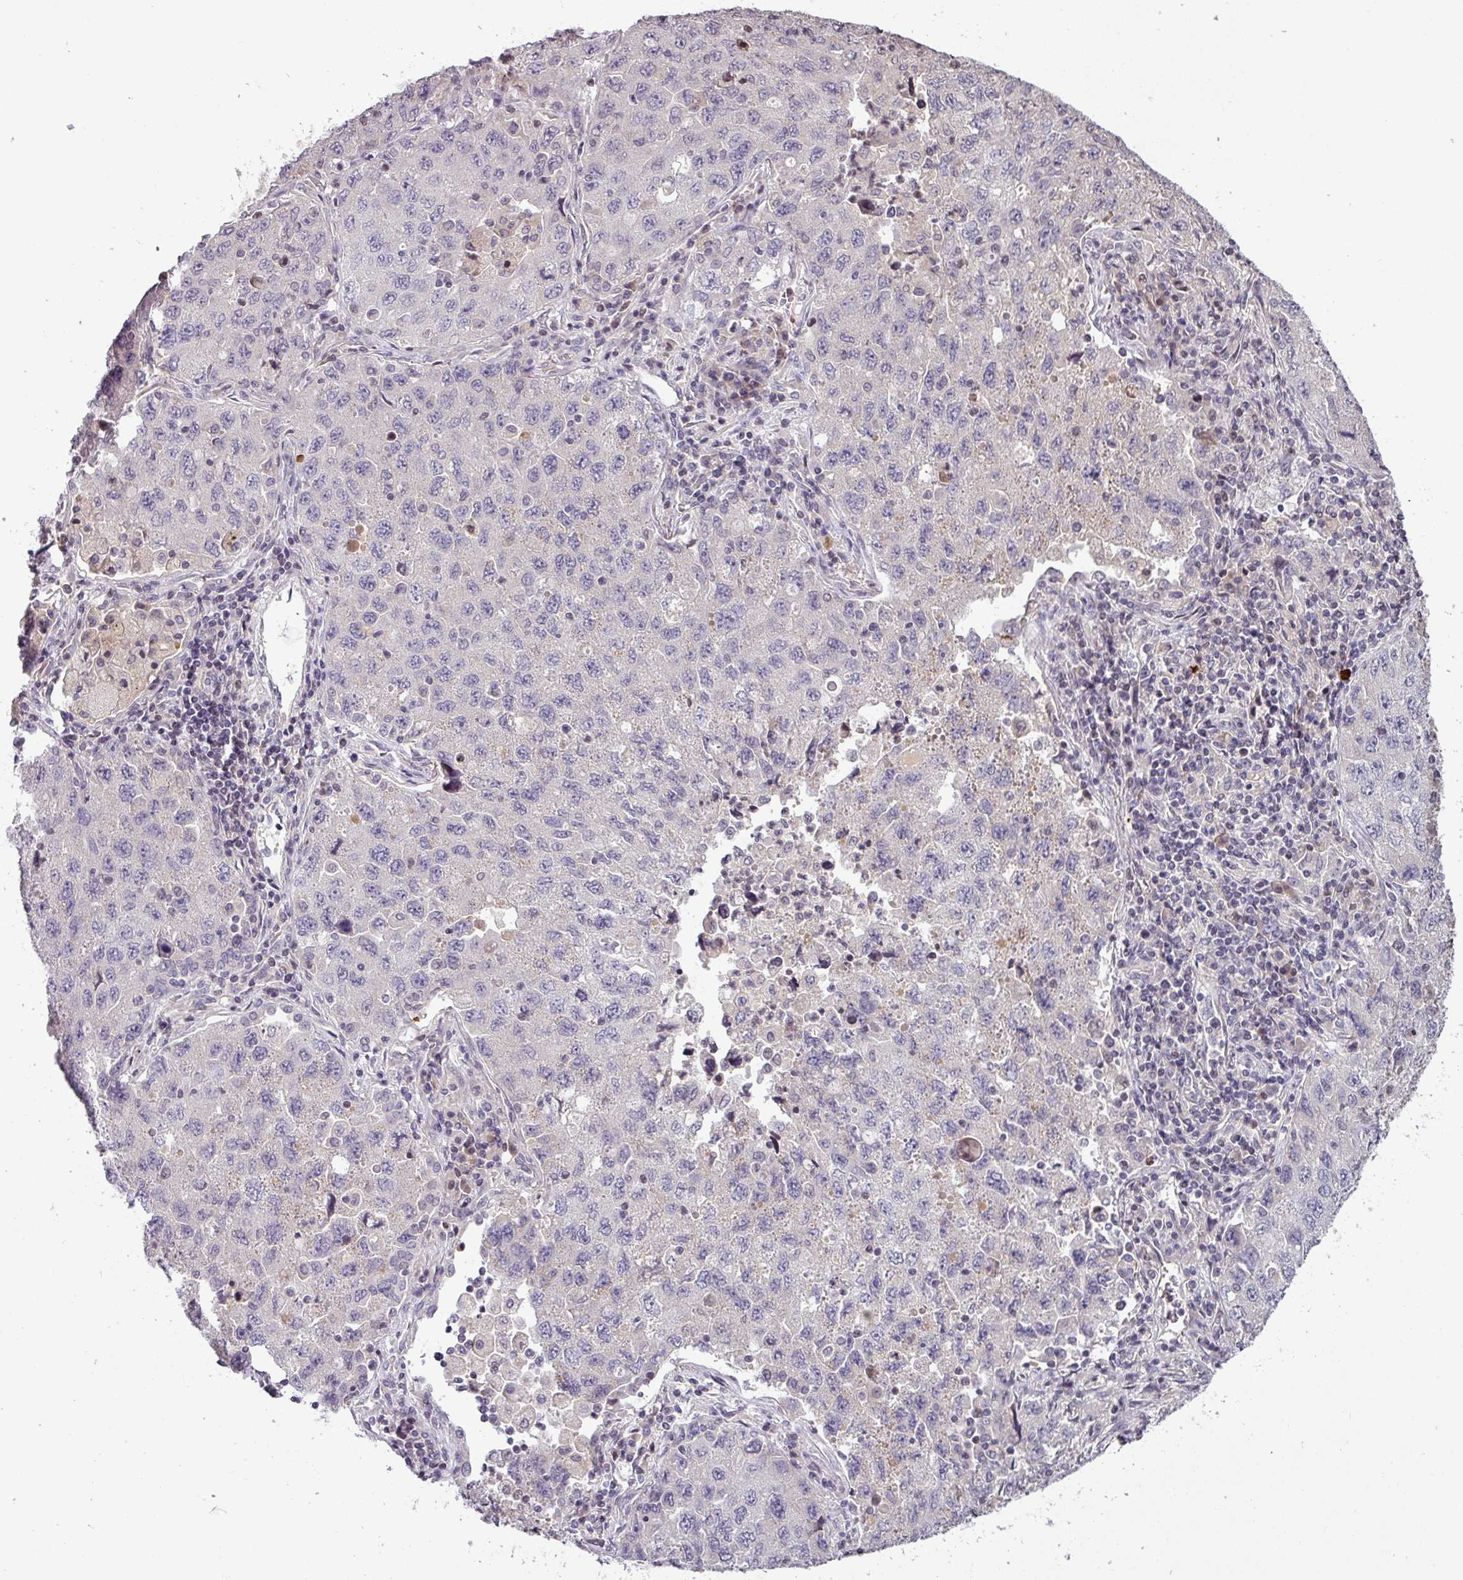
{"staining": {"intensity": "negative", "quantity": "none", "location": "none"}, "tissue": "lung cancer", "cell_type": "Tumor cells", "image_type": "cancer", "snomed": [{"axis": "morphology", "description": "Adenocarcinoma, NOS"}, {"axis": "topography", "description": "Lung"}], "caption": "This histopathology image is of lung cancer stained with immunohistochemistry to label a protein in brown with the nuclei are counter-stained blue. There is no positivity in tumor cells.", "gene": "SLC5A10", "patient": {"sex": "female", "age": 57}}